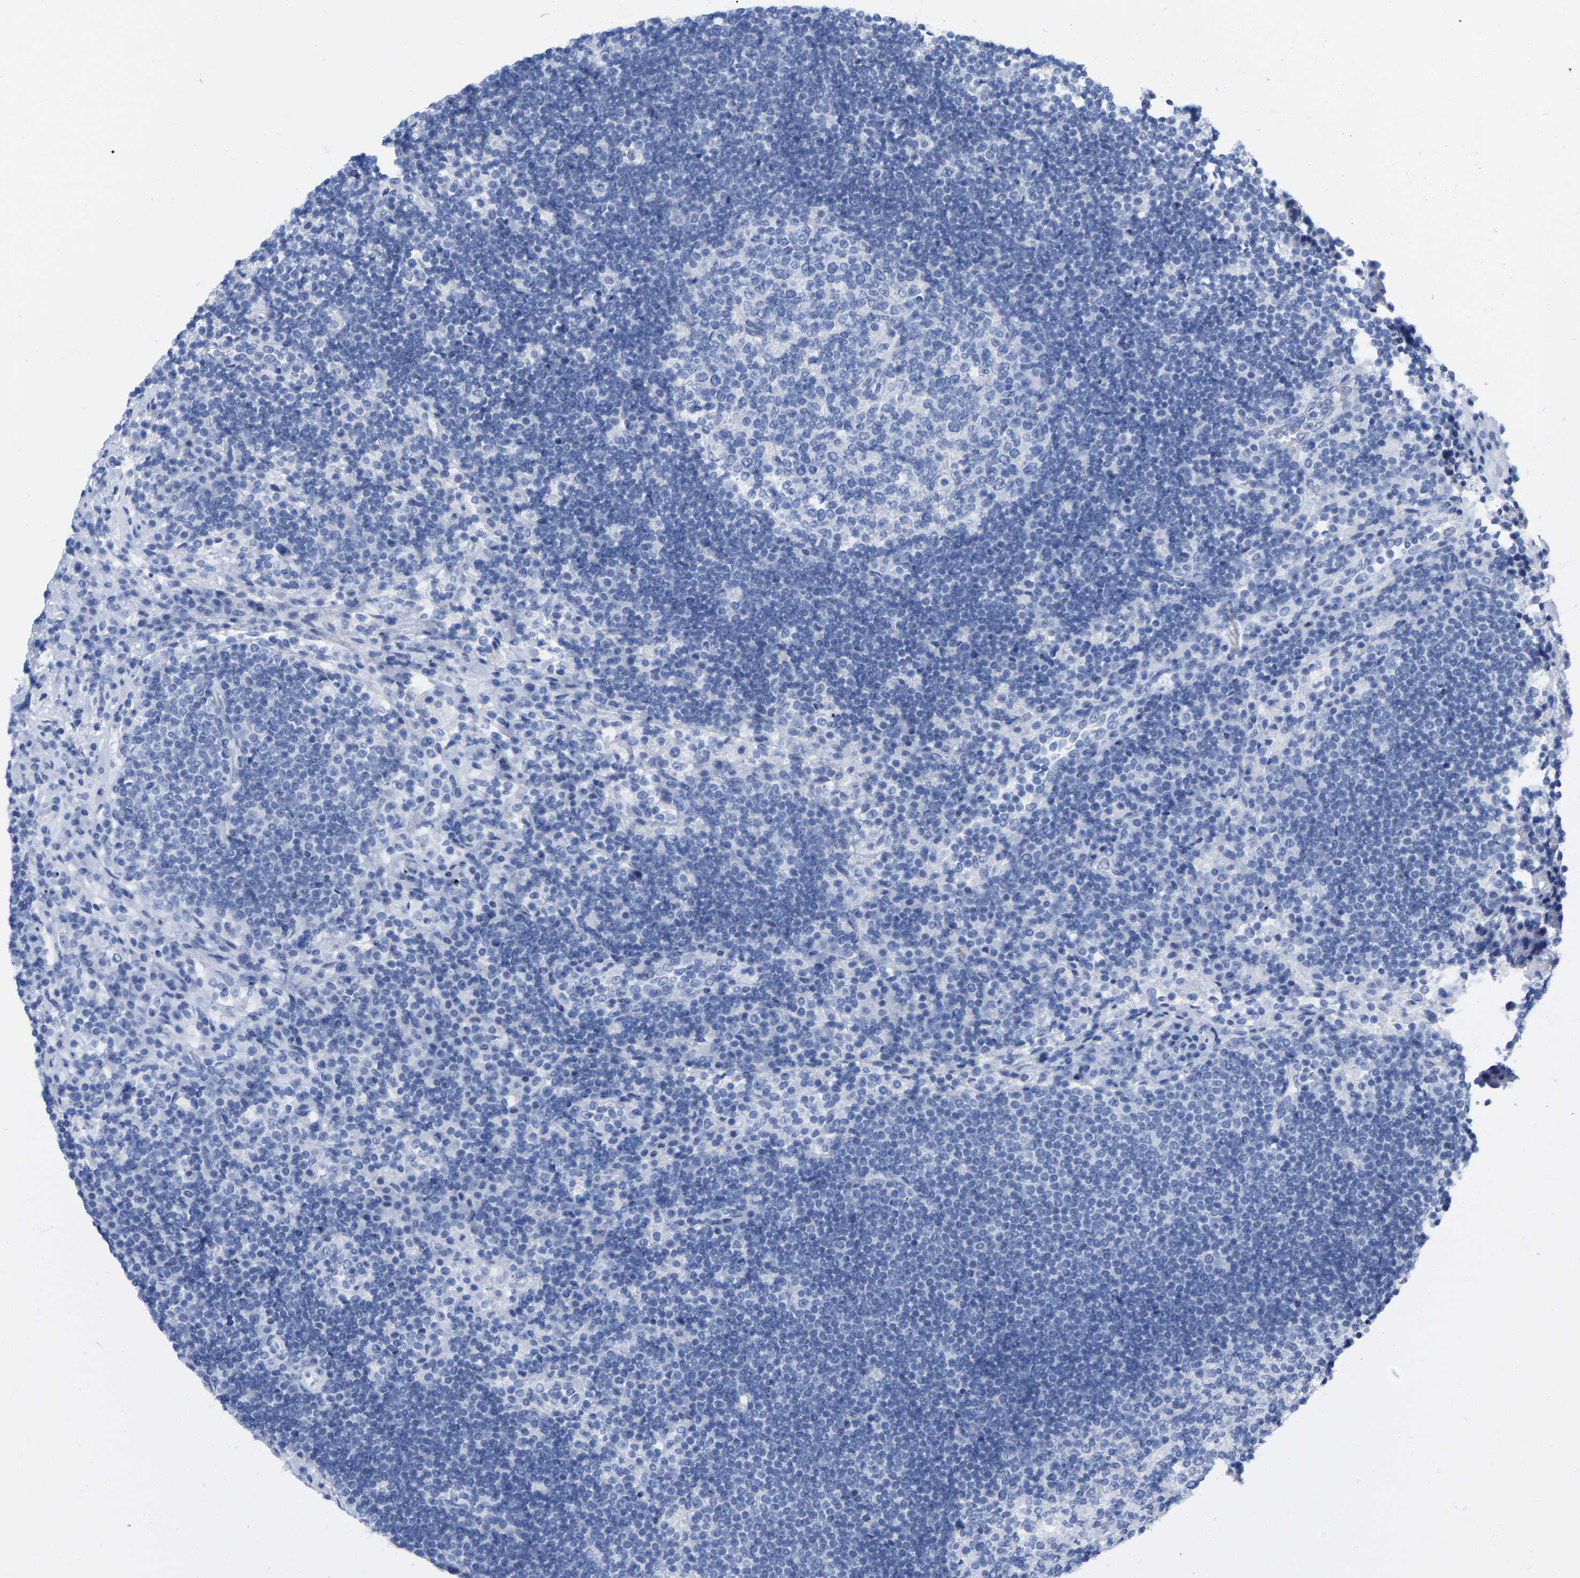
{"staining": {"intensity": "negative", "quantity": "none", "location": "none"}, "tissue": "lymph node", "cell_type": "Germinal center cells", "image_type": "normal", "snomed": [{"axis": "morphology", "description": "Normal tissue, NOS"}, {"axis": "topography", "description": "Lymph node"}], "caption": "Immunohistochemistry (IHC) micrograph of normal lymph node stained for a protein (brown), which reveals no staining in germinal center cells.", "gene": "ZNF629", "patient": {"sex": "female", "age": 53}}